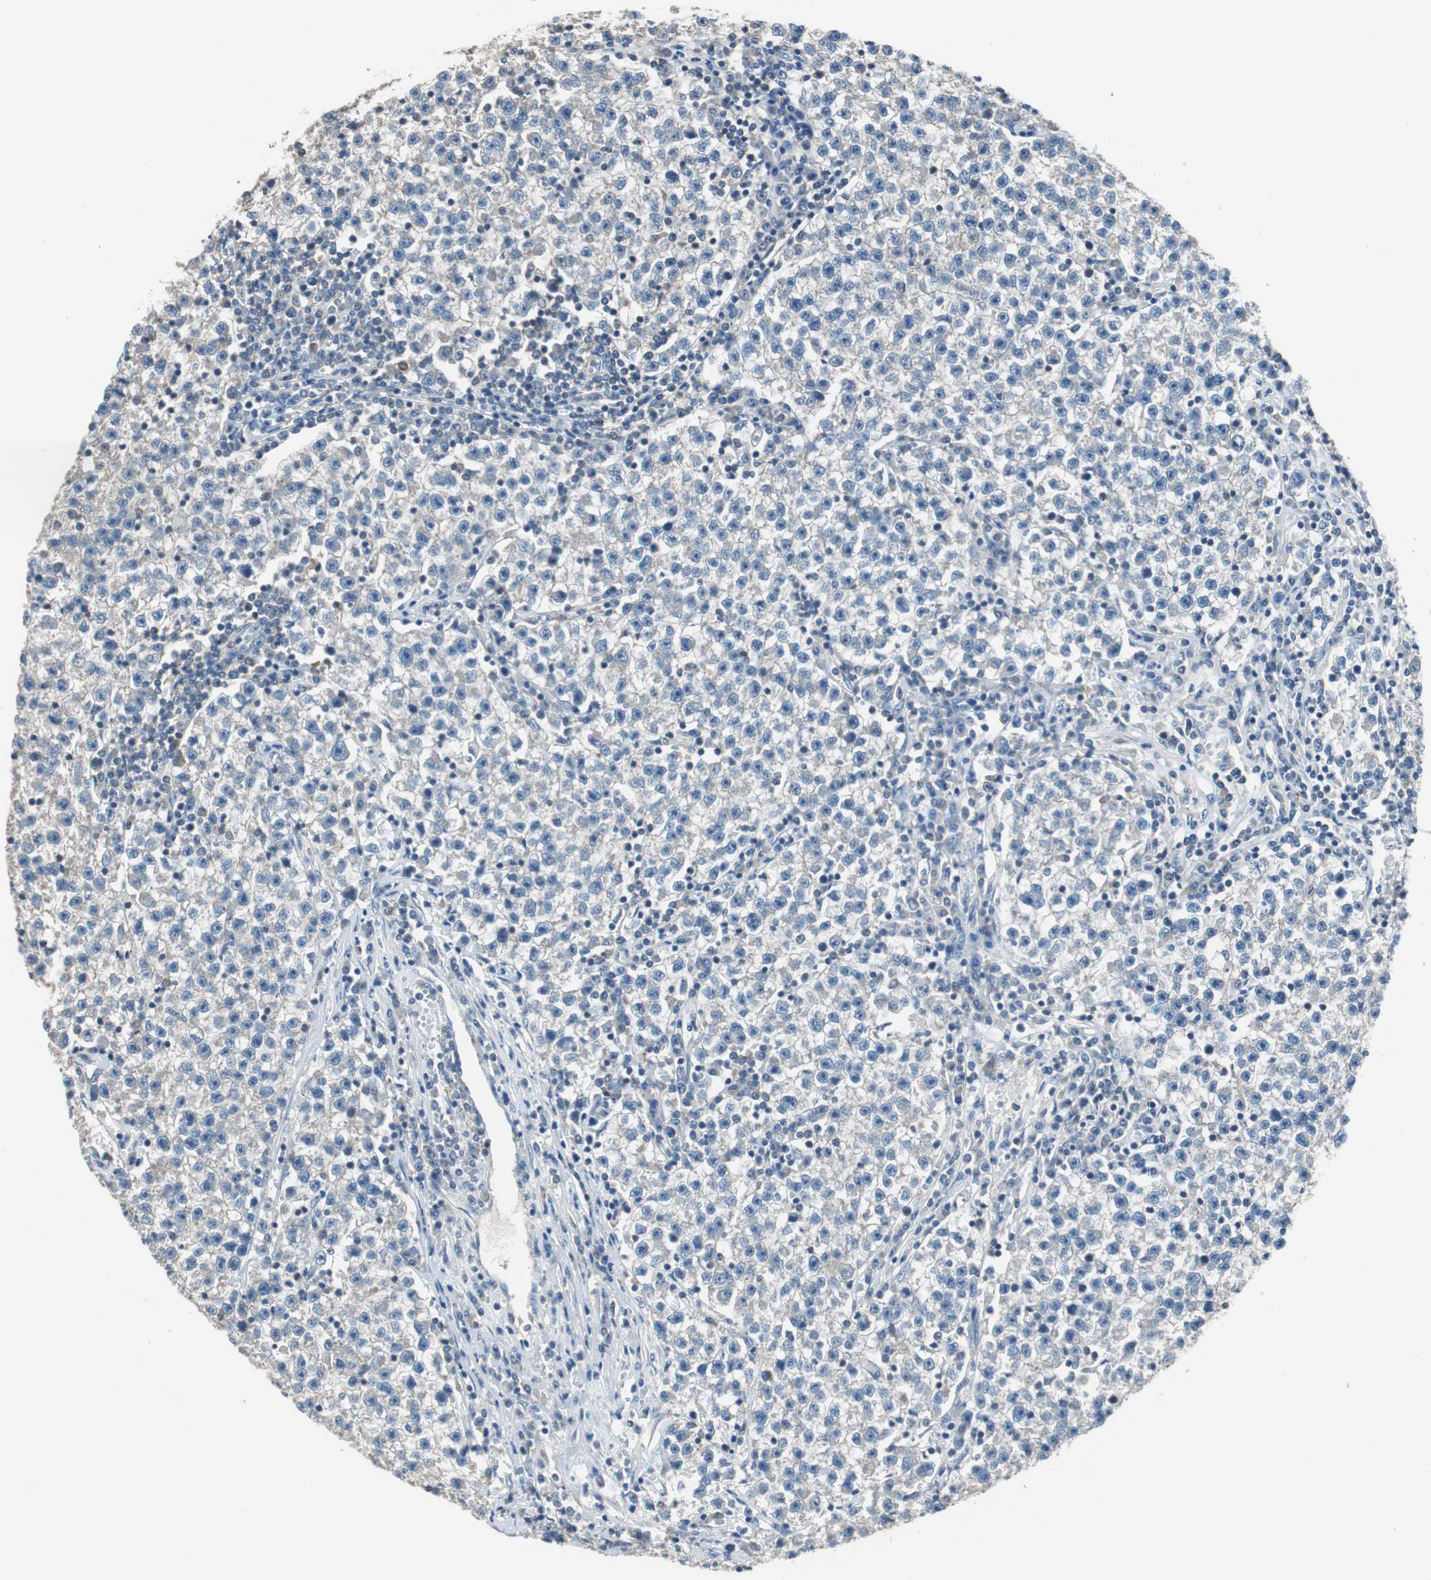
{"staining": {"intensity": "weak", "quantity": "<25%", "location": "cytoplasmic/membranous"}, "tissue": "testis cancer", "cell_type": "Tumor cells", "image_type": "cancer", "snomed": [{"axis": "morphology", "description": "Seminoma, NOS"}, {"axis": "topography", "description": "Testis"}], "caption": "Tumor cells show no significant expression in testis cancer.", "gene": "PRKCA", "patient": {"sex": "male", "age": 22}}